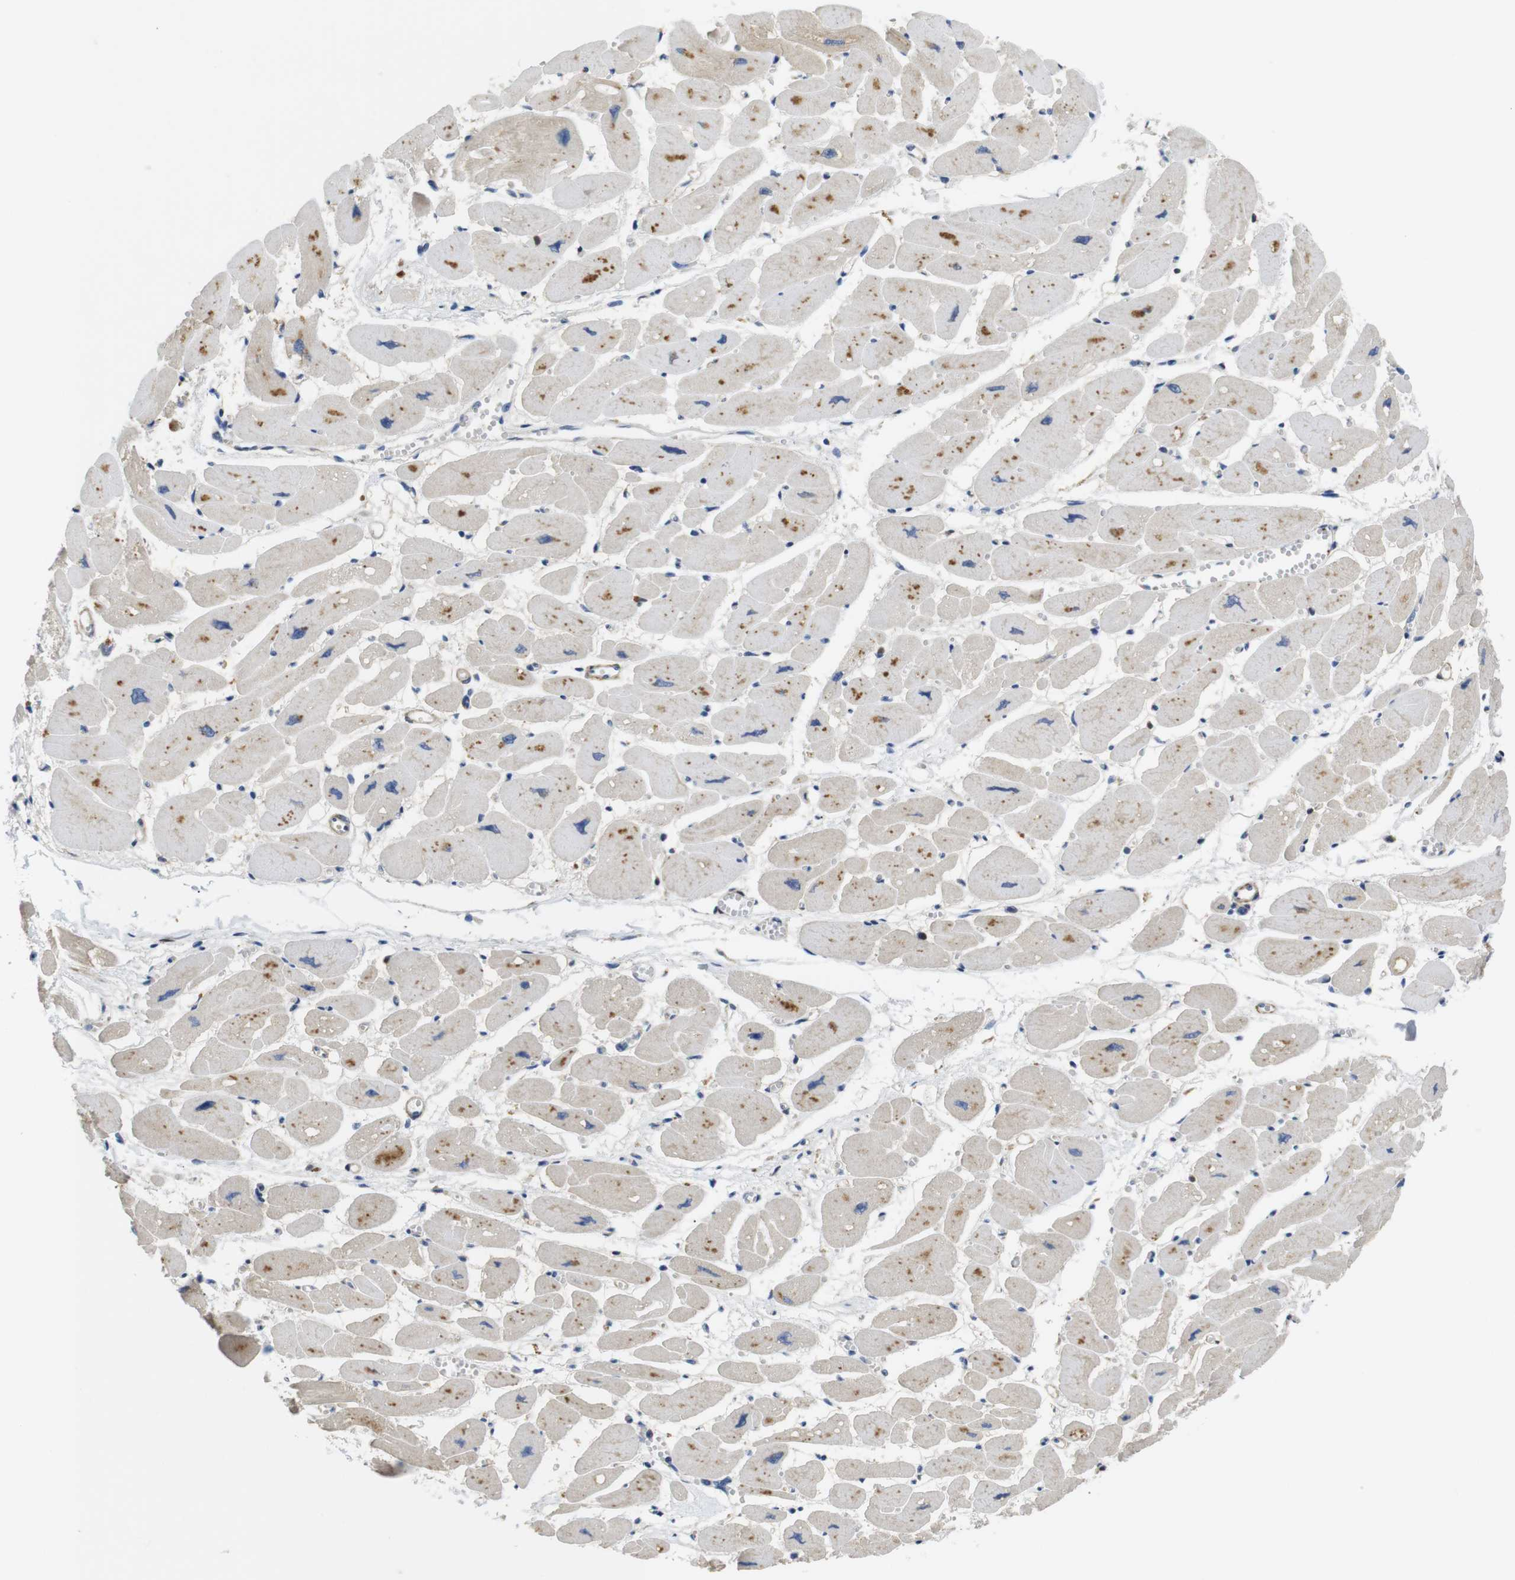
{"staining": {"intensity": "weak", "quantity": ">75%", "location": "cytoplasmic/membranous"}, "tissue": "heart muscle", "cell_type": "Cardiomyocytes", "image_type": "normal", "snomed": [{"axis": "morphology", "description": "Normal tissue, NOS"}, {"axis": "topography", "description": "Heart"}], "caption": "This micrograph demonstrates unremarkable heart muscle stained with IHC to label a protein in brown. The cytoplasmic/membranous of cardiomyocytes show weak positivity for the protein. Nuclei are counter-stained blue.", "gene": "FNTA", "patient": {"sex": "female", "age": 54}}